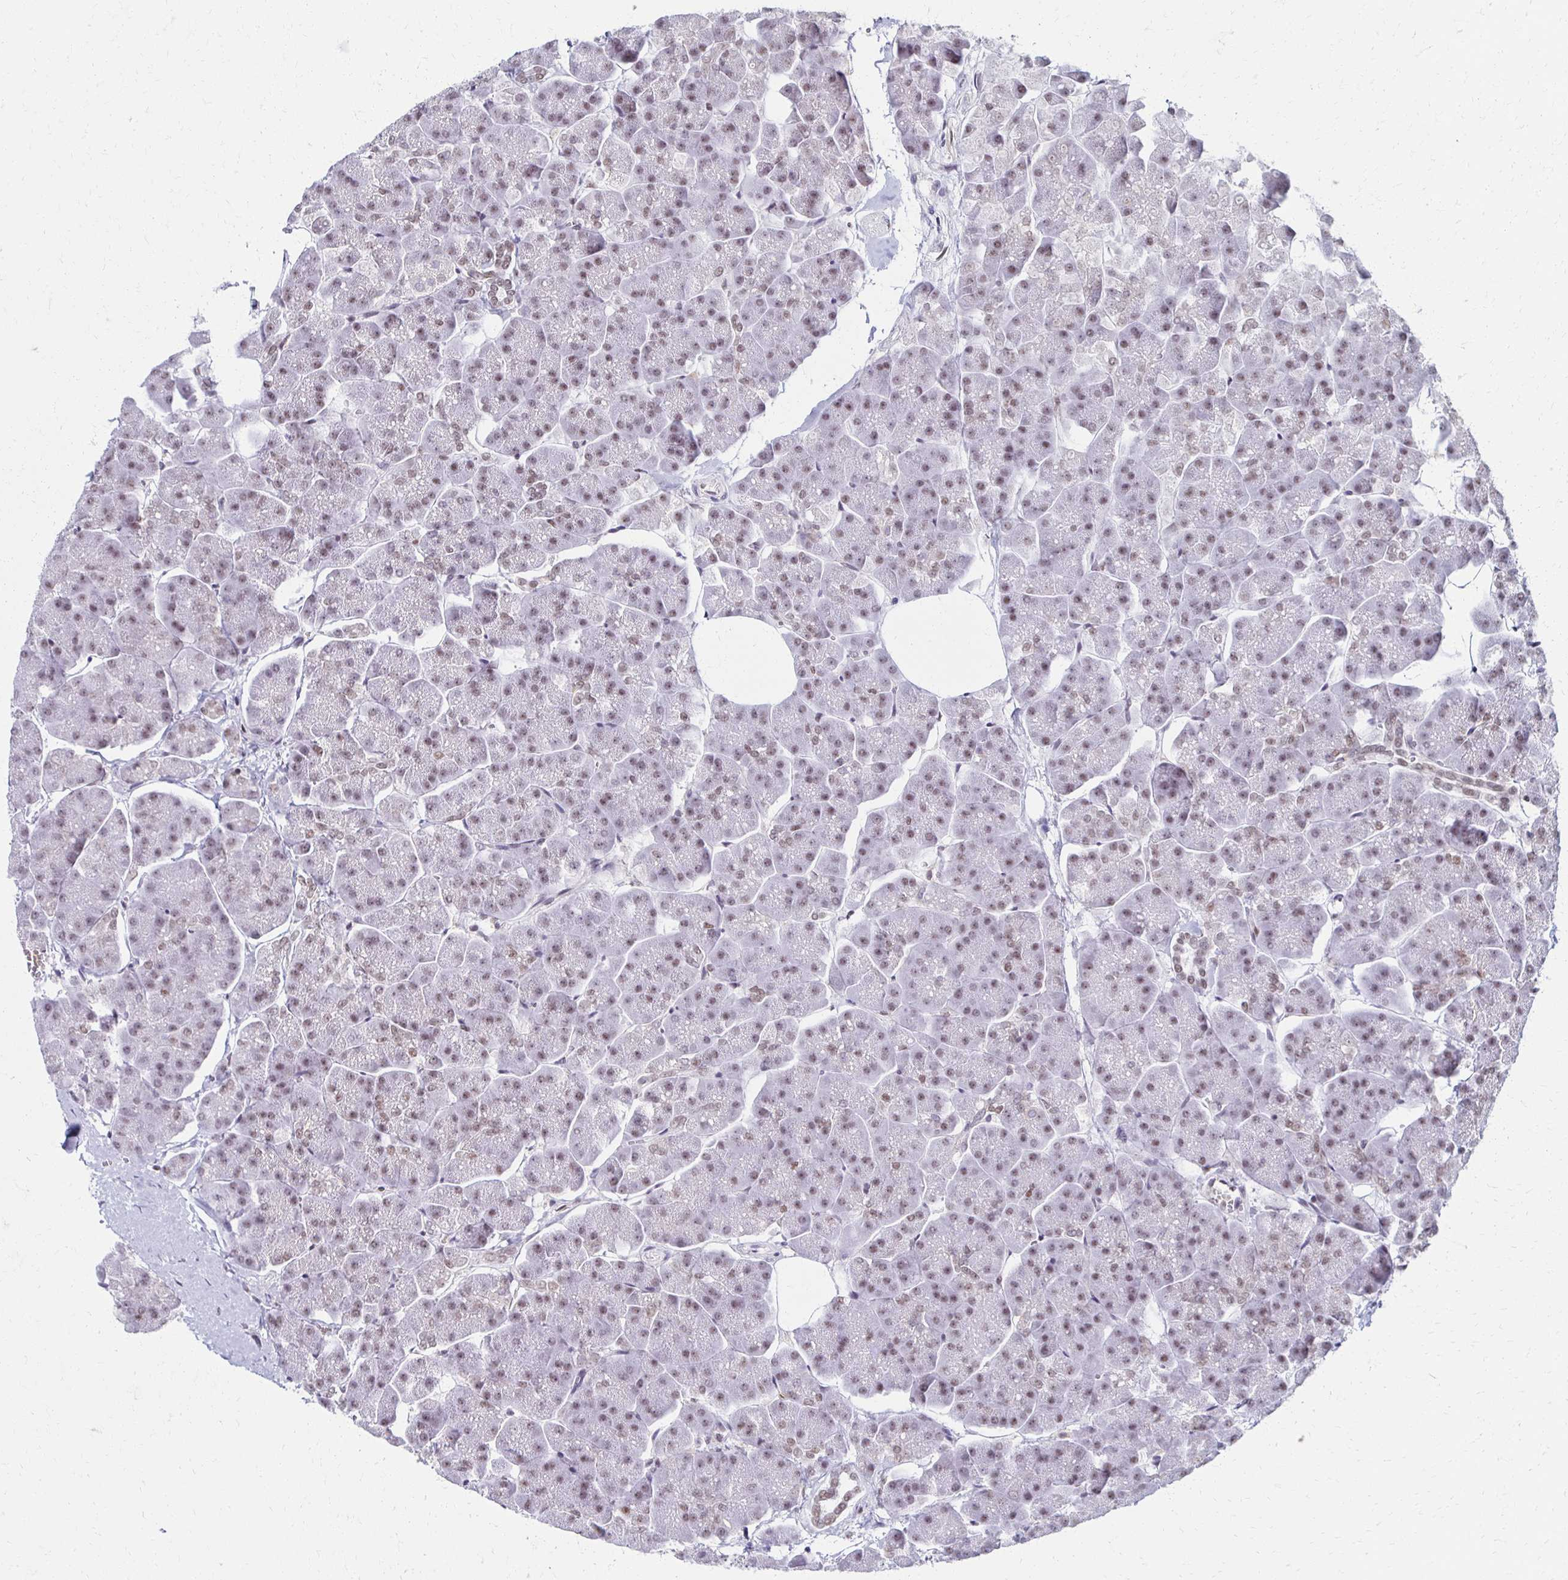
{"staining": {"intensity": "weak", "quantity": ">75%", "location": "nuclear"}, "tissue": "pancreas", "cell_type": "Exocrine glandular cells", "image_type": "normal", "snomed": [{"axis": "morphology", "description": "Normal tissue, NOS"}, {"axis": "topography", "description": "Pancreas"}, {"axis": "topography", "description": "Peripheral nerve tissue"}], "caption": "Pancreas stained with immunohistochemistry (IHC) displays weak nuclear positivity in approximately >75% of exocrine glandular cells.", "gene": "IRF7", "patient": {"sex": "male", "age": 54}}